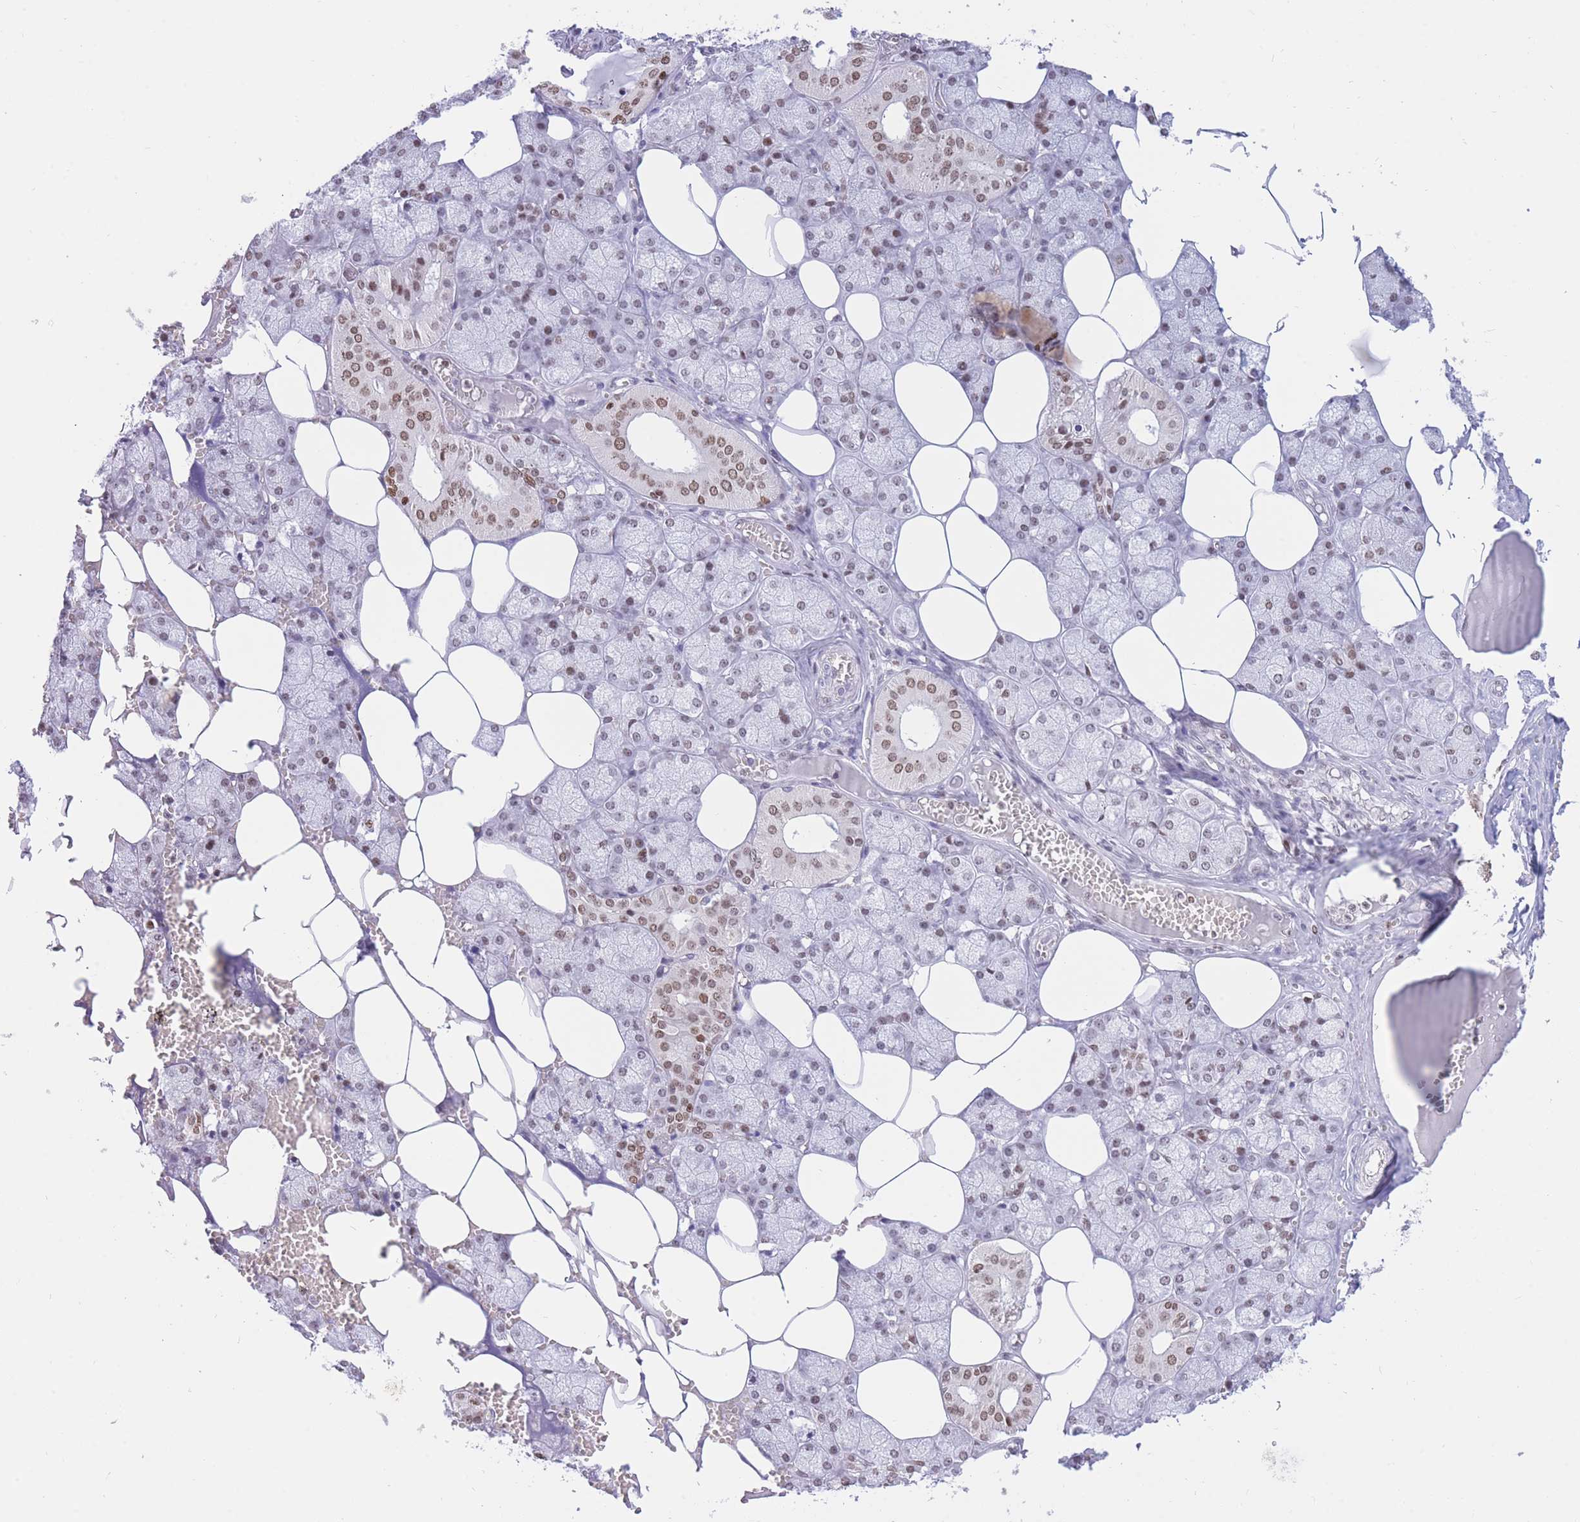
{"staining": {"intensity": "moderate", "quantity": "25%-75%", "location": "nuclear"}, "tissue": "salivary gland", "cell_type": "Glandular cells", "image_type": "normal", "snomed": [{"axis": "morphology", "description": "Normal tissue, NOS"}, {"axis": "topography", "description": "Salivary gland"}], "caption": "This micrograph demonstrates IHC staining of benign human salivary gland, with medium moderate nuclear positivity in about 25%-75% of glandular cells.", "gene": "HMGN1", "patient": {"sex": "male", "age": 62}}